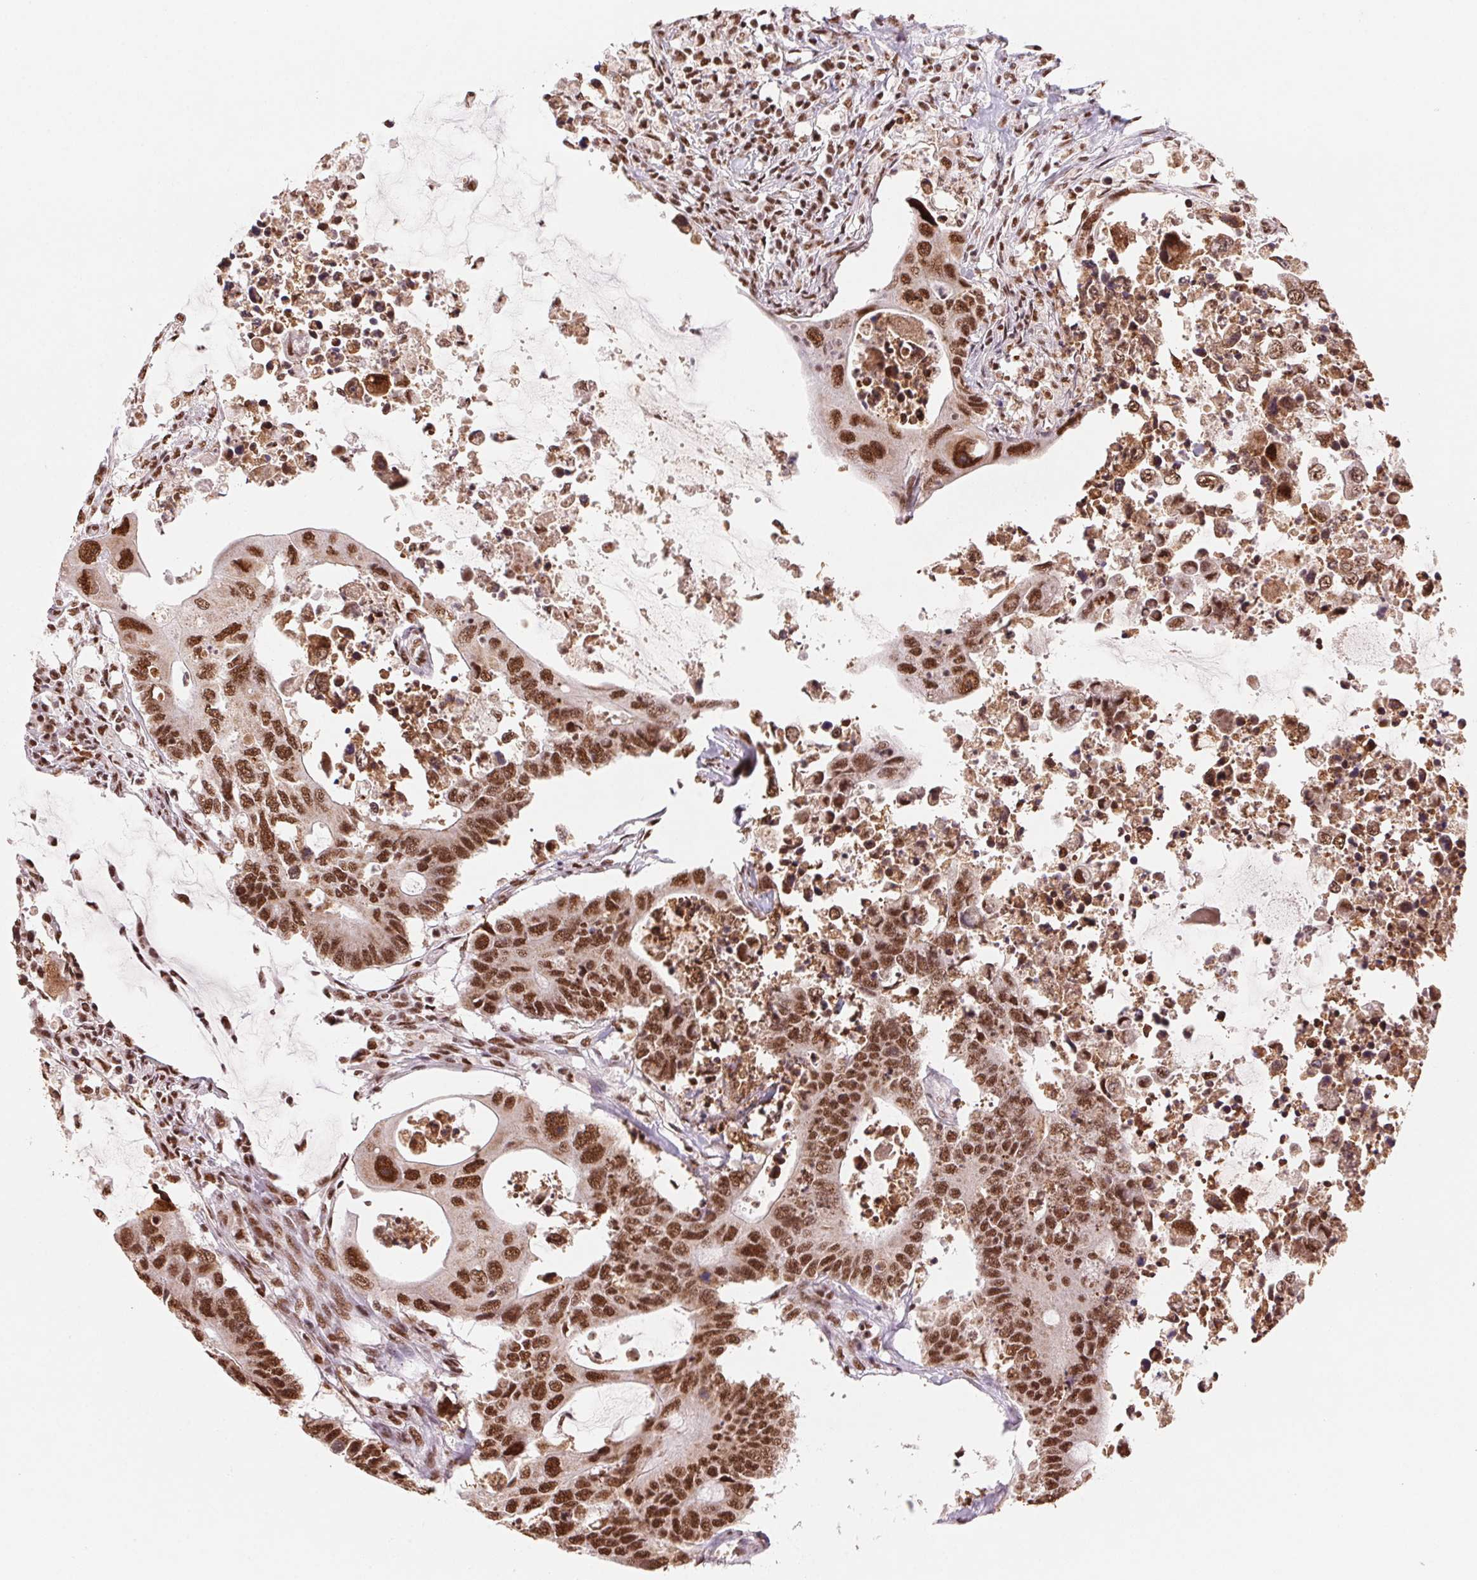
{"staining": {"intensity": "moderate", "quantity": ">75%", "location": "nuclear"}, "tissue": "colorectal cancer", "cell_type": "Tumor cells", "image_type": "cancer", "snomed": [{"axis": "morphology", "description": "Adenocarcinoma, NOS"}, {"axis": "topography", "description": "Colon"}], "caption": "A medium amount of moderate nuclear staining is seen in approximately >75% of tumor cells in colorectal cancer tissue.", "gene": "SNRPG", "patient": {"sex": "male", "age": 71}}